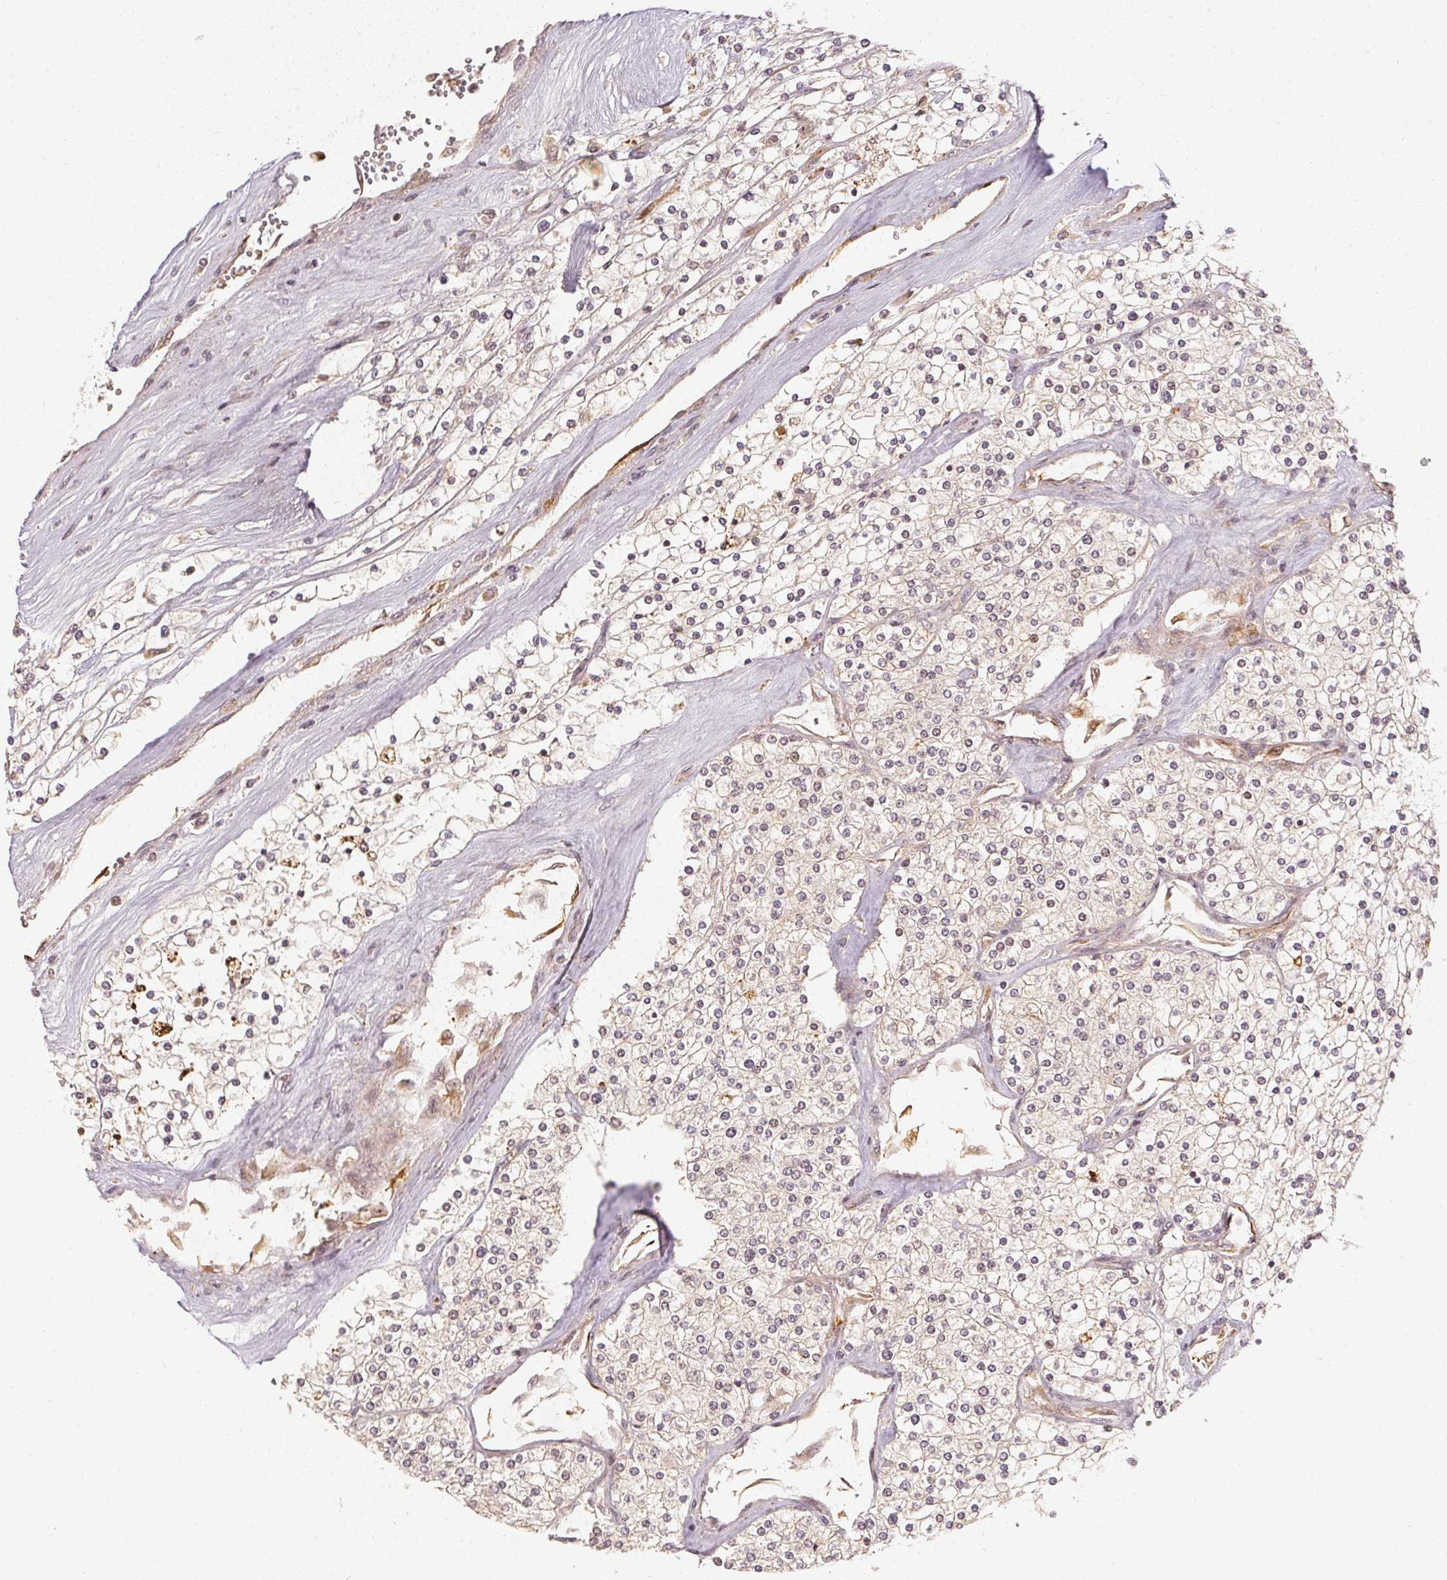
{"staining": {"intensity": "negative", "quantity": "none", "location": "none"}, "tissue": "renal cancer", "cell_type": "Tumor cells", "image_type": "cancer", "snomed": [{"axis": "morphology", "description": "Adenocarcinoma, NOS"}, {"axis": "topography", "description": "Kidney"}], "caption": "Immunohistochemistry image of human renal cancer stained for a protein (brown), which reveals no expression in tumor cells.", "gene": "SERPINE1", "patient": {"sex": "male", "age": 80}}